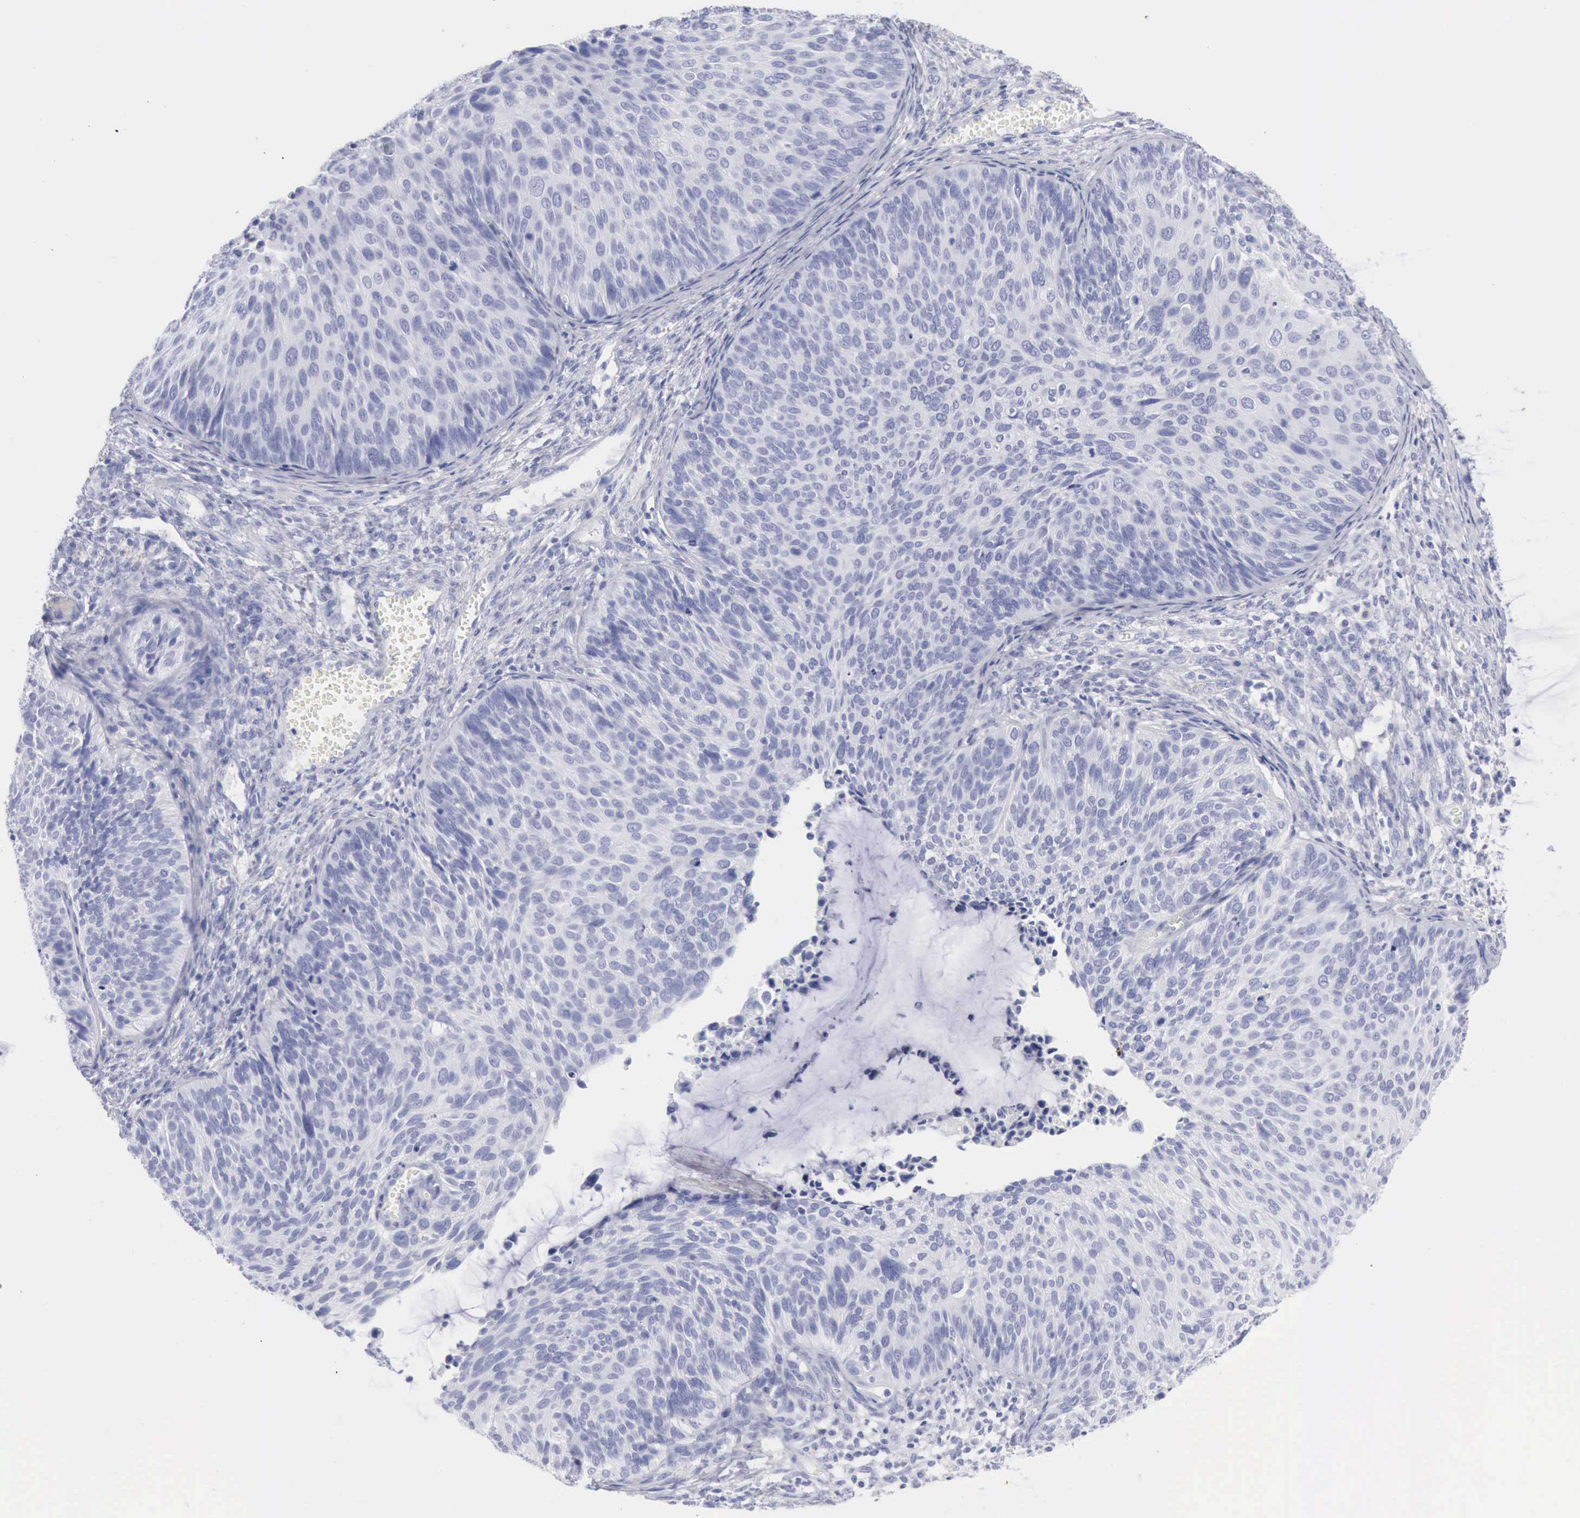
{"staining": {"intensity": "negative", "quantity": "none", "location": "none"}, "tissue": "cervical cancer", "cell_type": "Tumor cells", "image_type": "cancer", "snomed": [{"axis": "morphology", "description": "Squamous cell carcinoma, NOS"}, {"axis": "topography", "description": "Cervix"}], "caption": "Image shows no significant protein staining in tumor cells of squamous cell carcinoma (cervical).", "gene": "KRT10", "patient": {"sex": "female", "age": 36}}